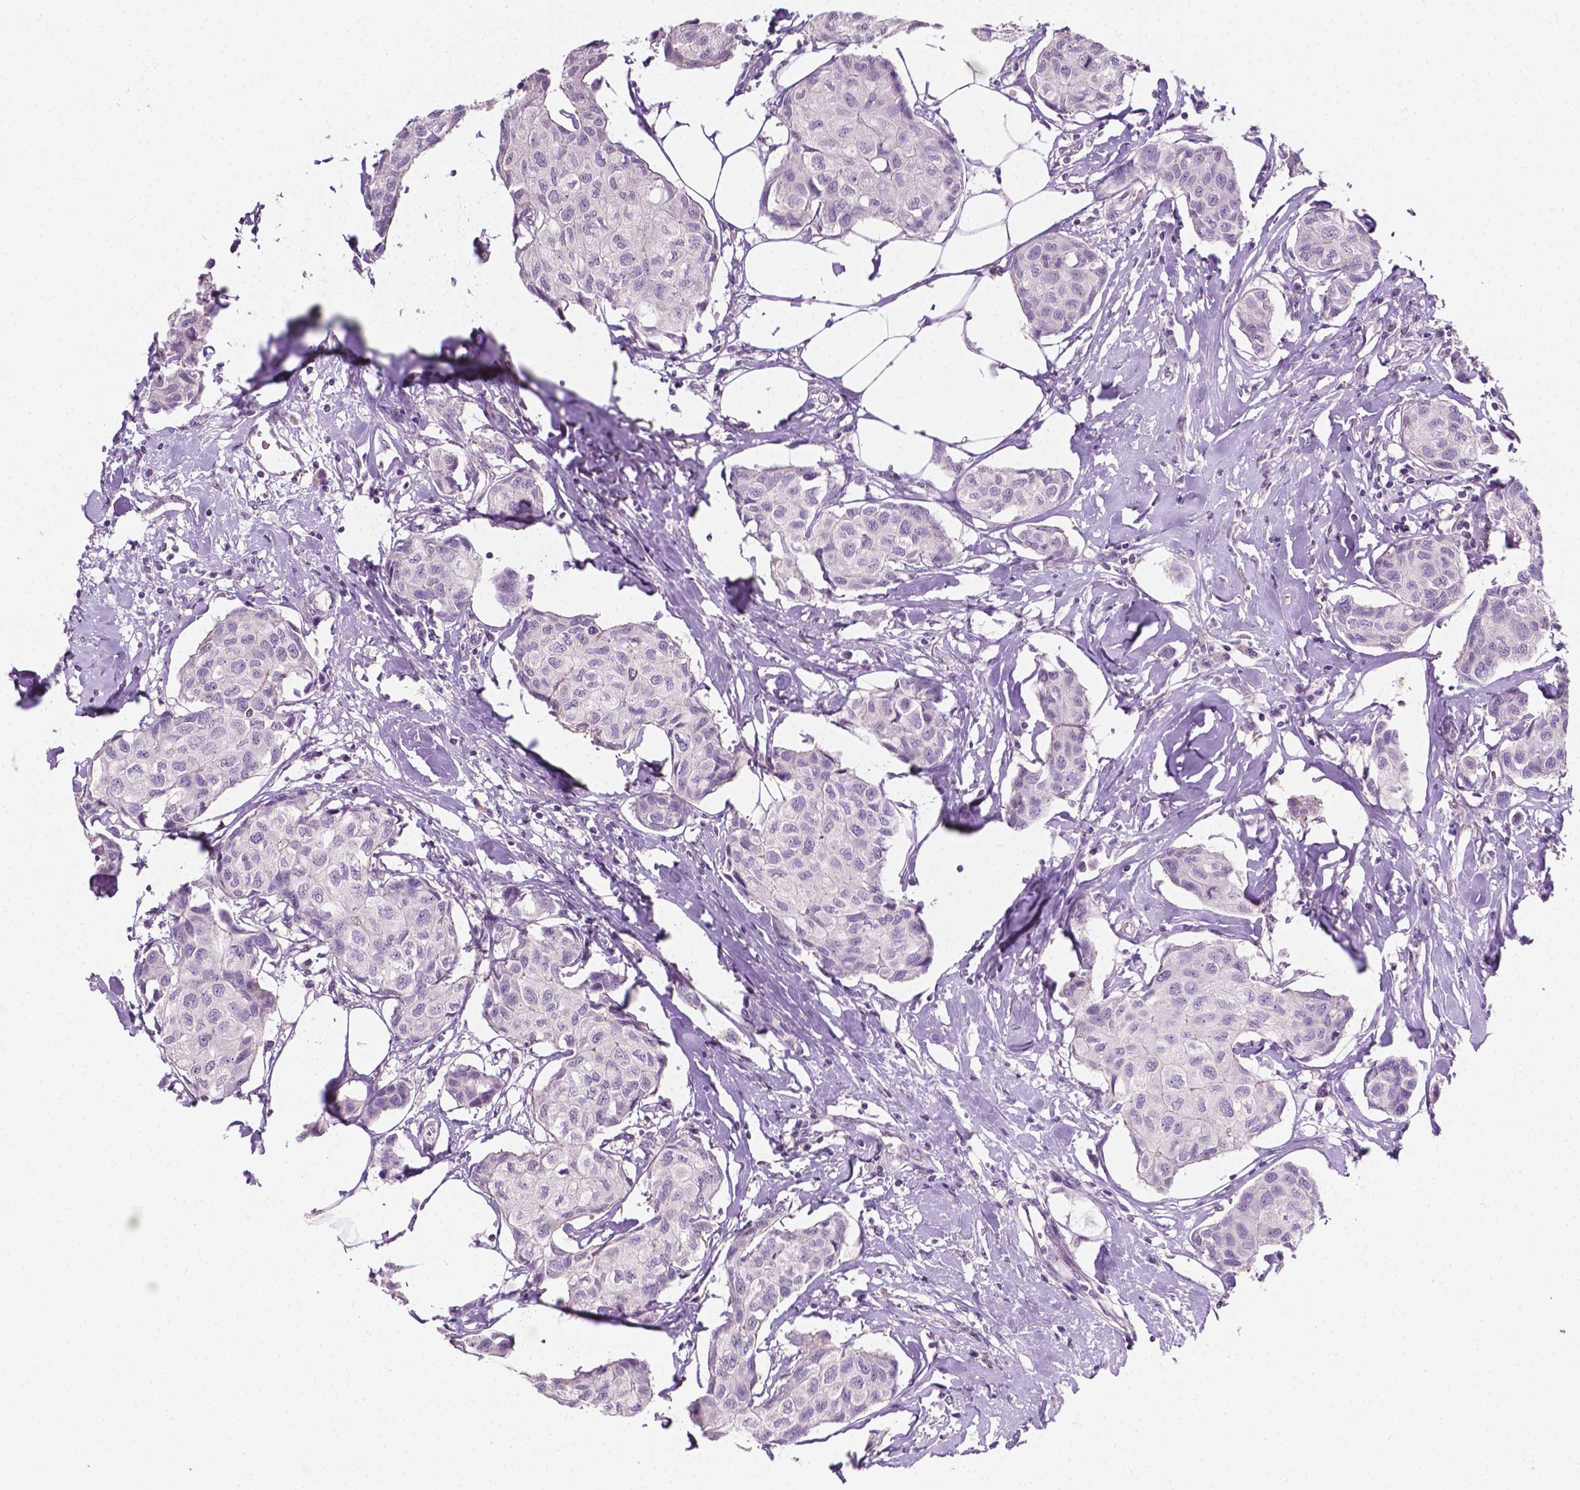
{"staining": {"intensity": "negative", "quantity": "none", "location": "none"}, "tissue": "breast cancer", "cell_type": "Tumor cells", "image_type": "cancer", "snomed": [{"axis": "morphology", "description": "Duct carcinoma"}, {"axis": "topography", "description": "Breast"}], "caption": "DAB immunohistochemical staining of breast invasive ductal carcinoma exhibits no significant staining in tumor cells.", "gene": "EGFR", "patient": {"sex": "female", "age": 80}}